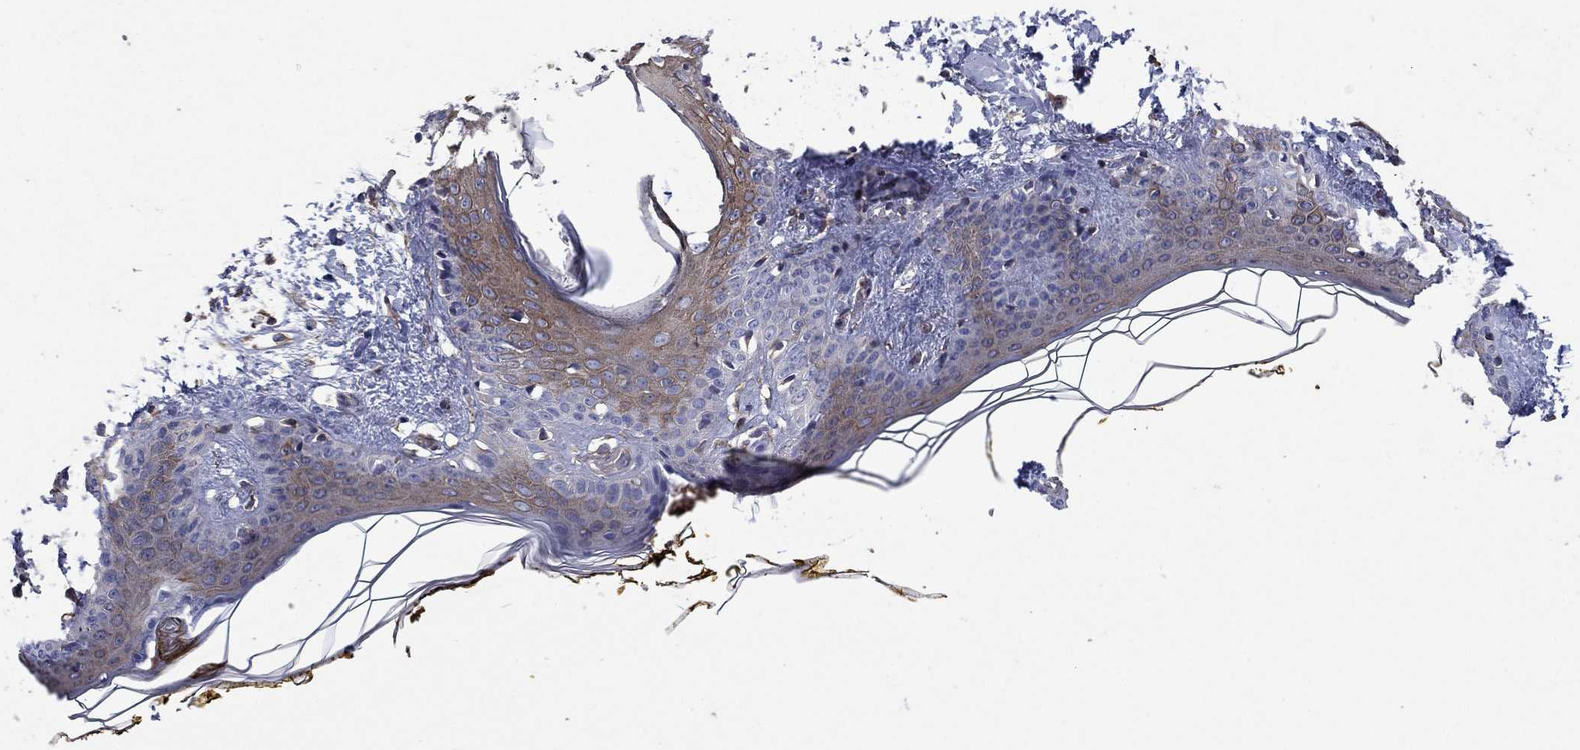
{"staining": {"intensity": "moderate", "quantity": "<25%", "location": "cytoplasmic/membranous"}, "tissue": "skin", "cell_type": "Fibroblasts", "image_type": "normal", "snomed": [{"axis": "morphology", "description": "Normal tissue, NOS"}, {"axis": "topography", "description": "Skin"}], "caption": "Benign skin demonstrates moderate cytoplasmic/membranous expression in approximately <25% of fibroblasts, visualized by immunohistochemistry. Ihc stains the protein of interest in brown and the nuclei are stained blue.", "gene": "CAMKK2", "patient": {"sex": "female", "age": 34}}